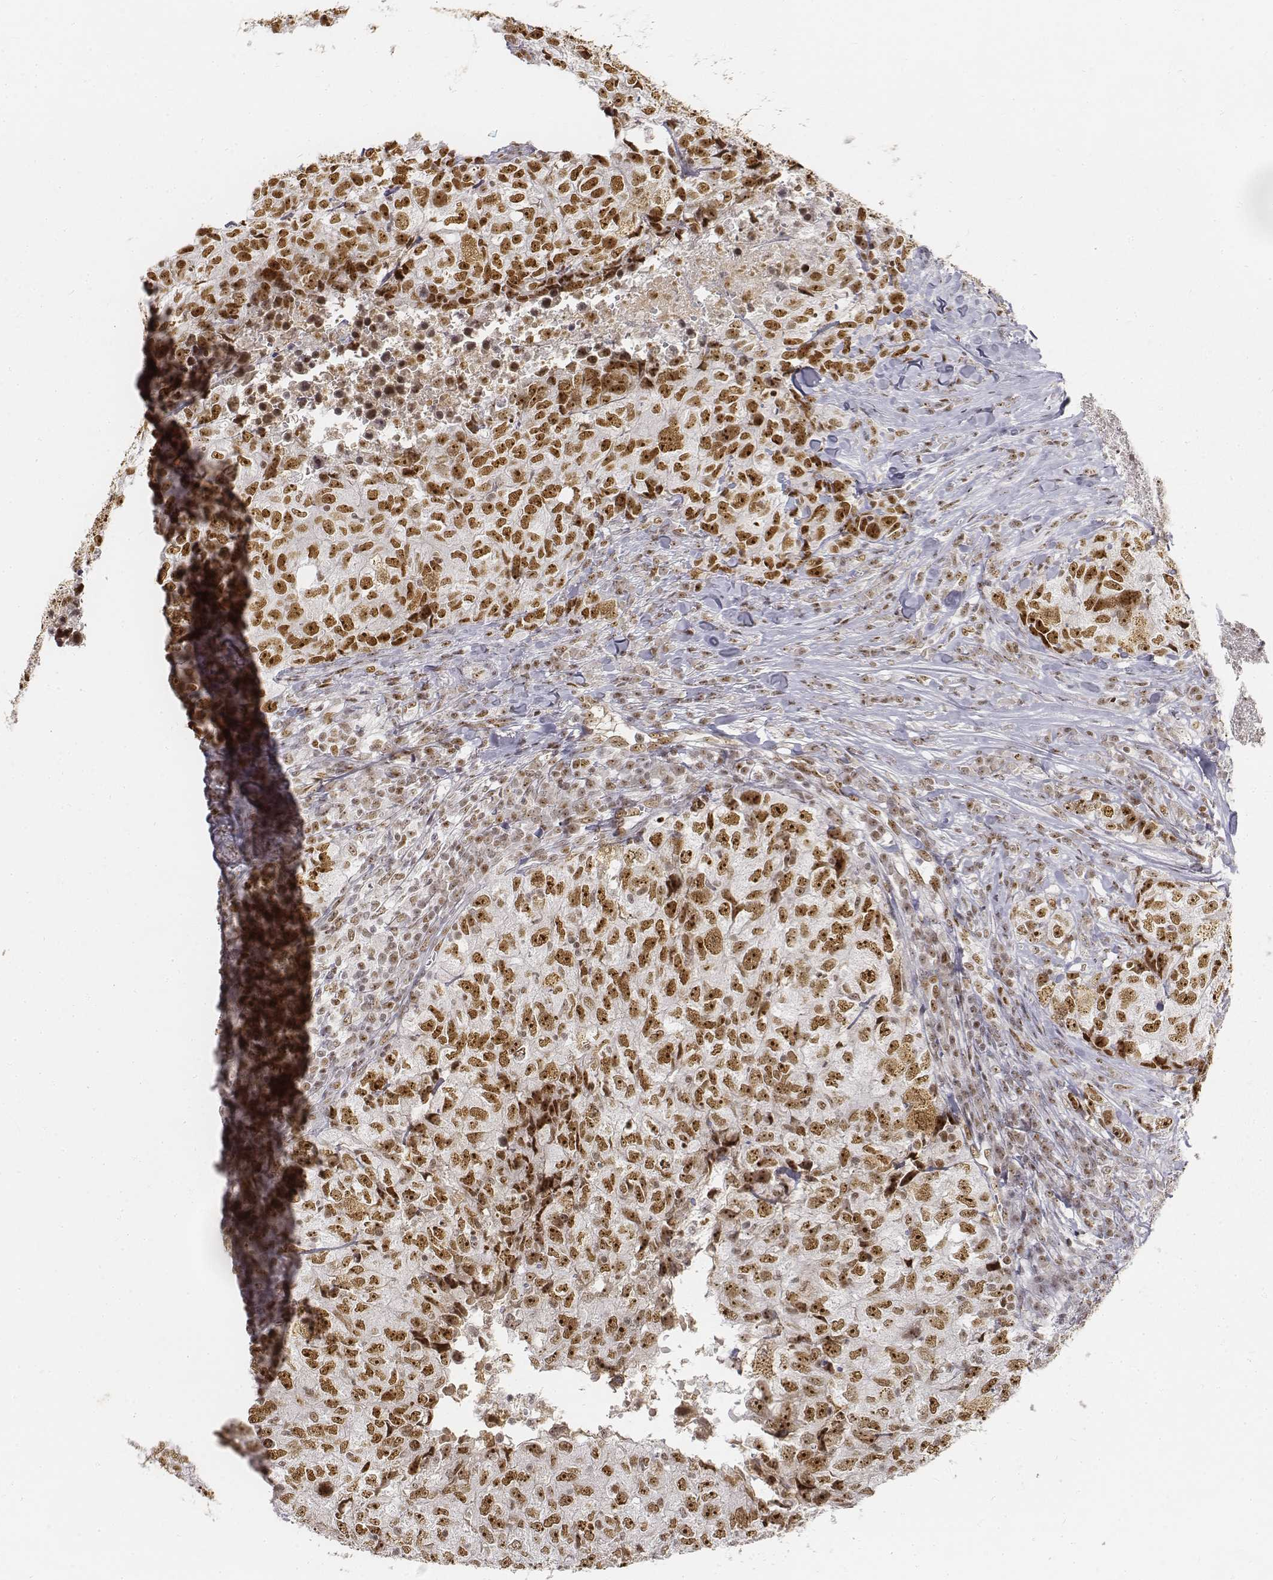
{"staining": {"intensity": "moderate", "quantity": ">75%", "location": "nuclear"}, "tissue": "breast cancer", "cell_type": "Tumor cells", "image_type": "cancer", "snomed": [{"axis": "morphology", "description": "Duct carcinoma"}, {"axis": "topography", "description": "Breast"}], "caption": "A brown stain shows moderate nuclear staining of a protein in breast cancer (infiltrating ductal carcinoma) tumor cells.", "gene": "PHF6", "patient": {"sex": "female", "age": 30}}